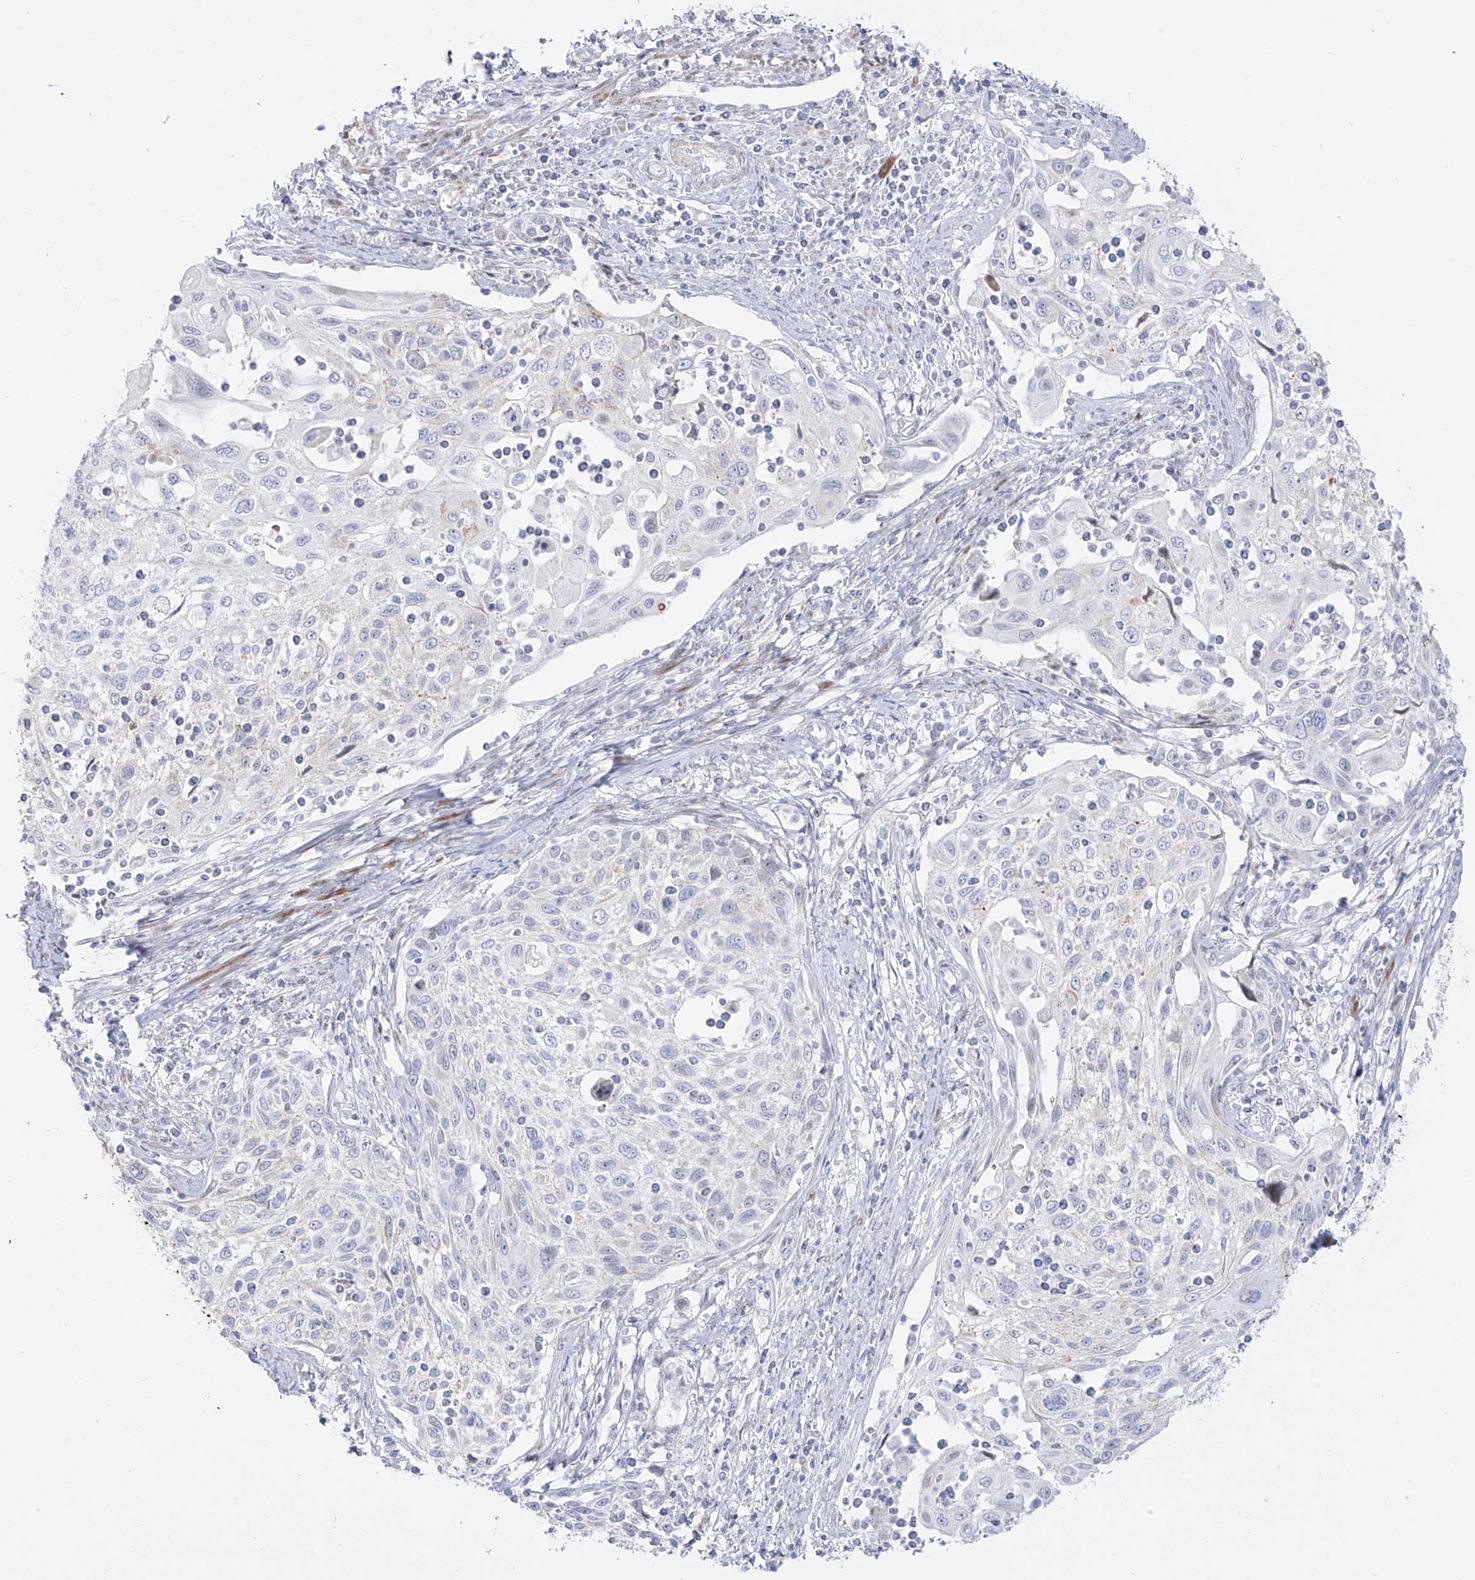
{"staining": {"intensity": "negative", "quantity": "none", "location": "none"}, "tissue": "cervical cancer", "cell_type": "Tumor cells", "image_type": "cancer", "snomed": [{"axis": "morphology", "description": "Squamous cell carcinoma, NOS"}, {"axis": "topography", "description": "Cervix"}], "caption": "This is a photomicrograph of IHC staining of cervical cancer, which shows no expression in tumor cells.", "gene": "ZNF180", "patient": {"sex": "female", "age": 70}}